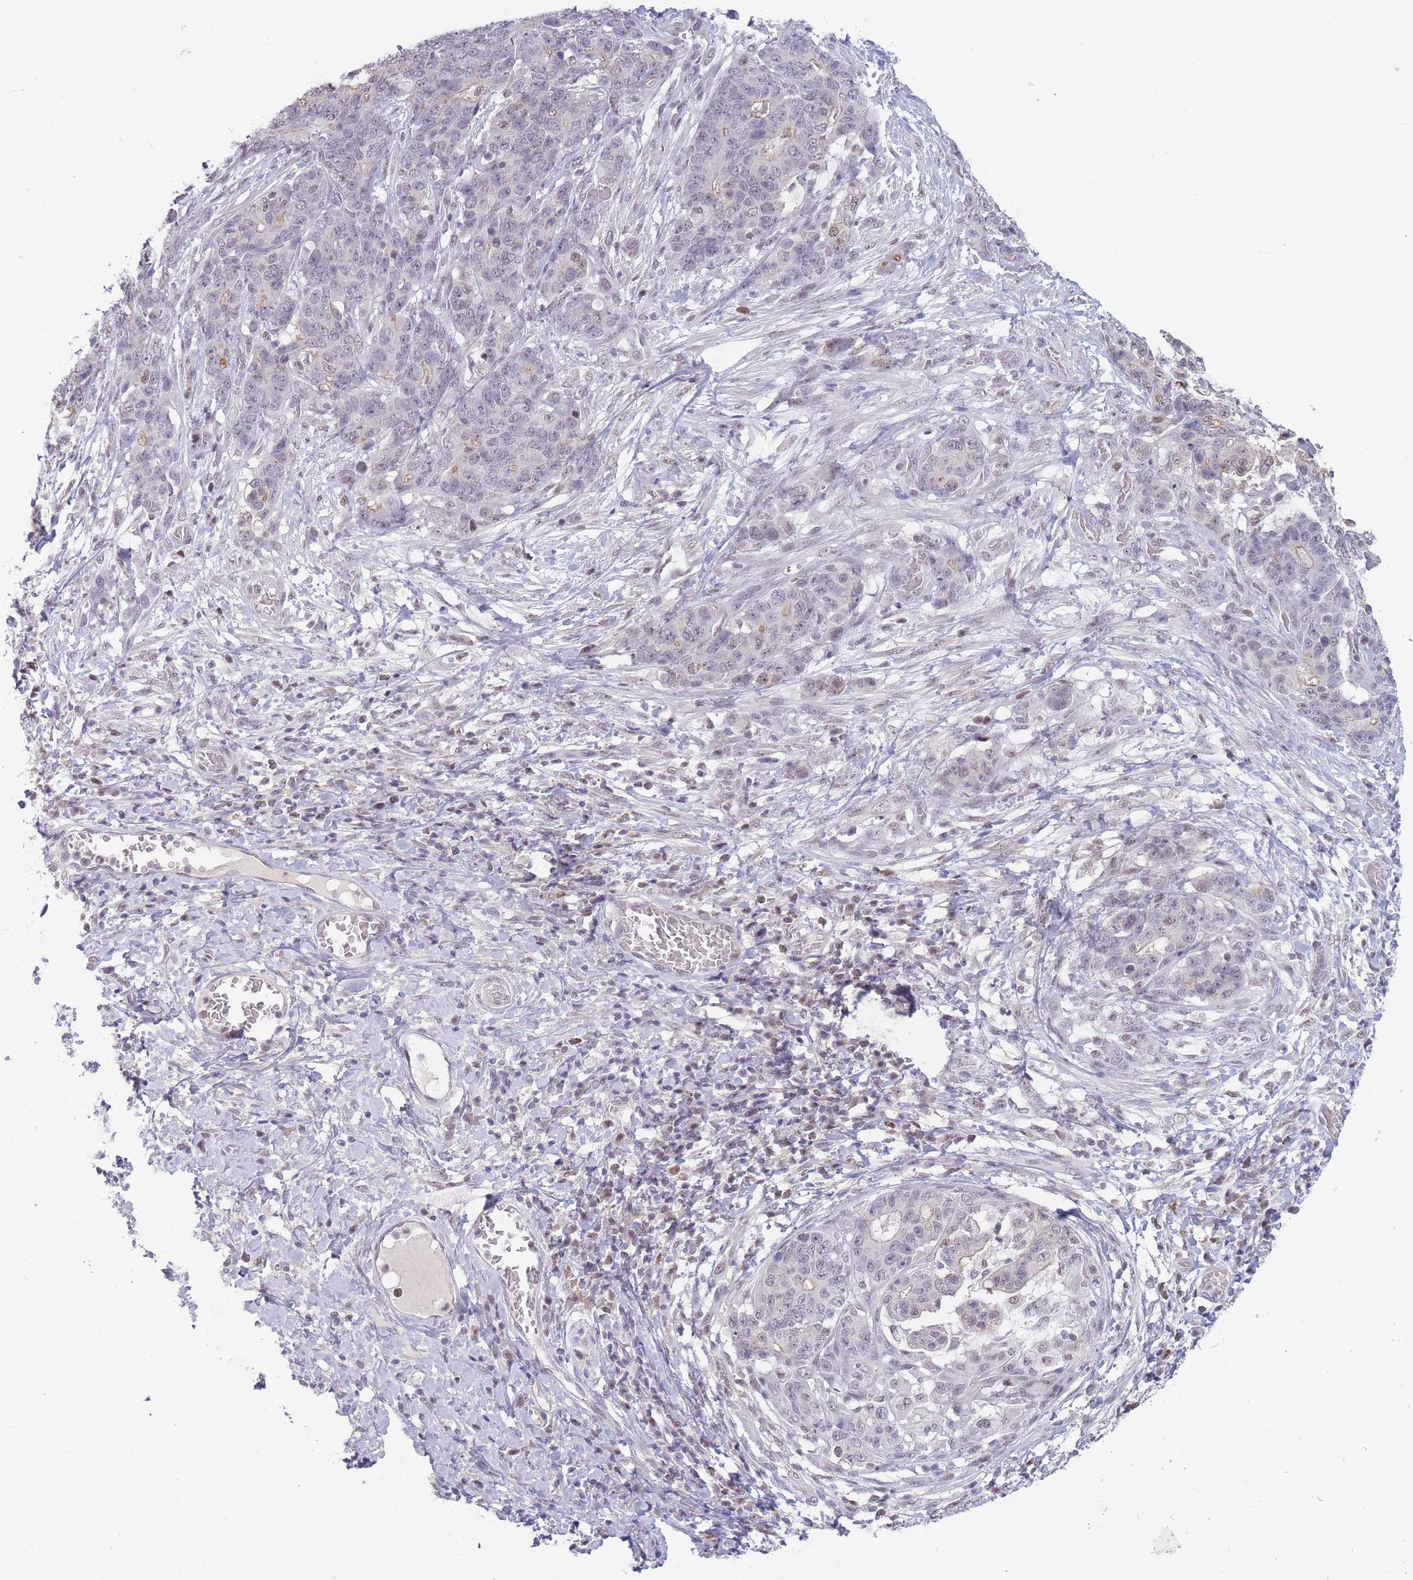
{"staining": {"intensity": "weak", "quantity": "<25%", "location": "nuclear"}, "tissue": "stomach cancer", "cell_type": "Tumor cells", "image_type": "cancer", "snomed": [{"axis": "morphology", "description": "Normal tissue, NOS"}, {"axis": "morphology", "description": "Adenocarcinoma, NOS"}, {"axis": "topography", "description": "Stomach"}], "caption": "IHC of adenocarcinoma (stomach) shows no staining in tumor cells. (DAB IHC visualized using brightfield microscopy, high magnification).", "gene": "ARID3B", "patient": {"sex": "female", "age": 64}}